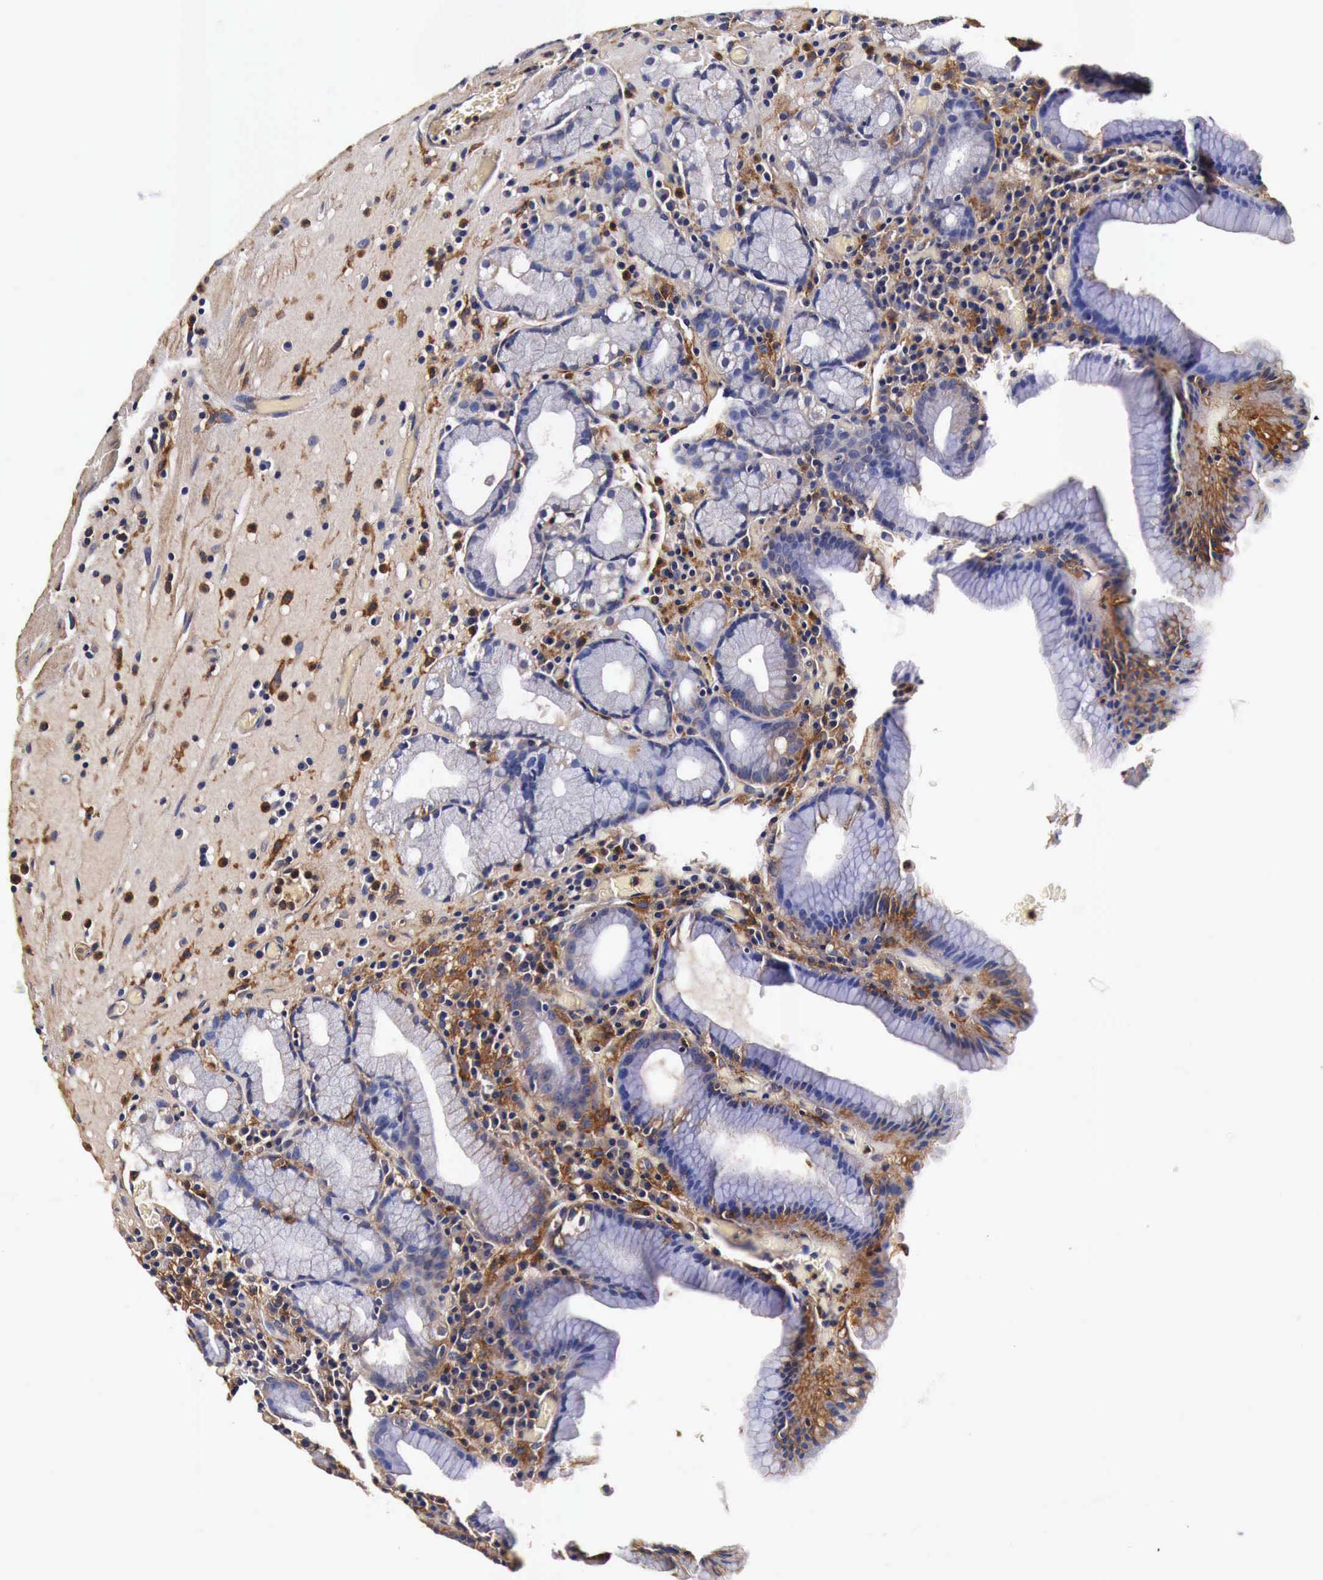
{"staining": {"intensity": "moderate", "quantity": ">75%", "location": "cytoplasmic/membranous"}, "tissue": "stomach", "cell_type": "Glandular cells", "image_type": "normal", "snomed": [{"axis": "morphology", "description": "Normal tissue, NOS"}, {"axis": "topography", "description": "Stomach, lower"}, {"axis": "topography", "description": "Duodenum"}], "caption": "Stomach was stained to show a protein in brown. There is medium levels of moderate cytoplasmic/membranous positivity in about >75% of glandular cells.", "gene": "RP2", "patient": {"sex": "male", "age": 84}}